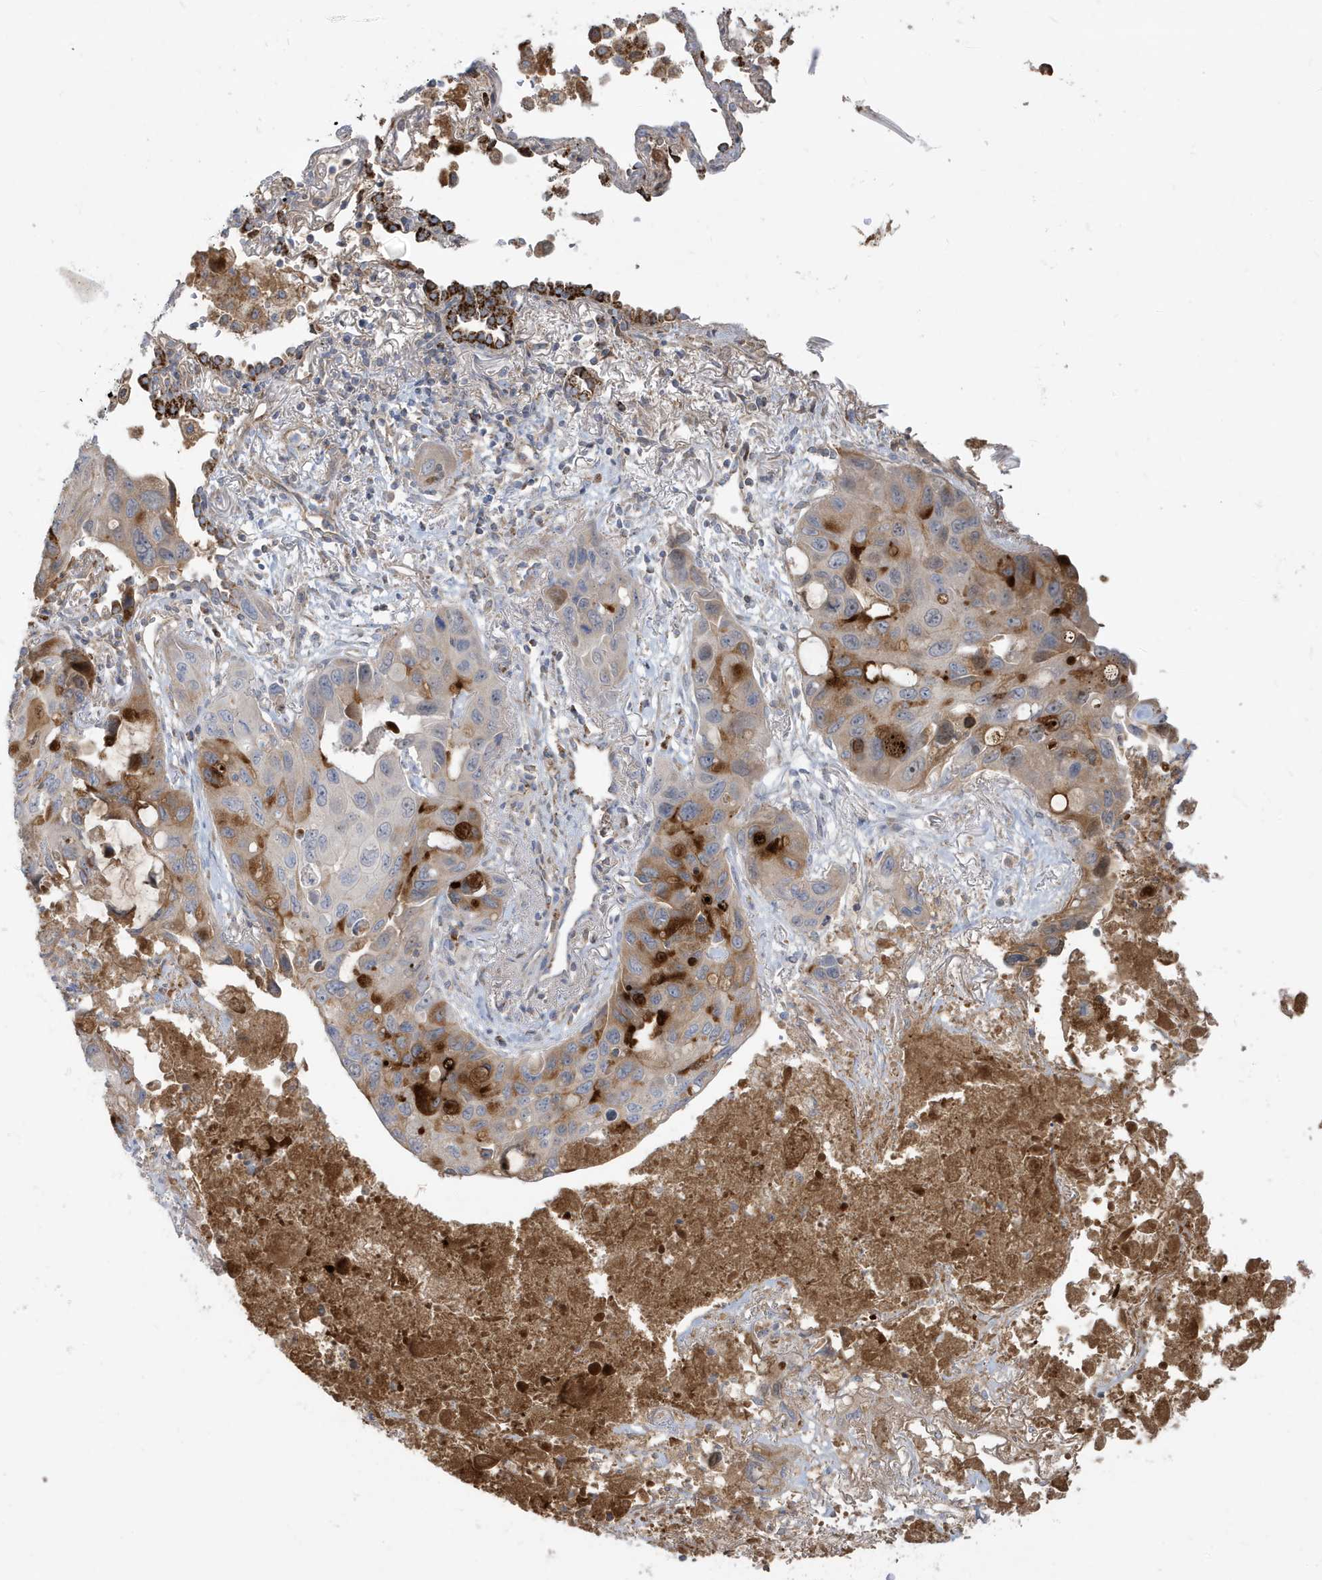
{"staining": {"intensity": "moderate", "quantity": "25%-75%", "location": "cytoplasmic/membranous"}, "tissue": "lung cancer", "cell_type": "Tumor cells", "image_type": "cancer", "snomed": [{"axis": "morphology", "description": "Squamous cell carcinoma, NOS"}, {"axis": "topography", "description": "Lung"}], "caption": "Lung cancer (squamous cell carcinoma) was stained to show a protein in brown. There is medium levels of moderate cytoplasmic/membranous positivity in approximately 25%-75% of tumor cells.", "gene": "IFT57", "patient": {"sex": "female", "age": 73}}